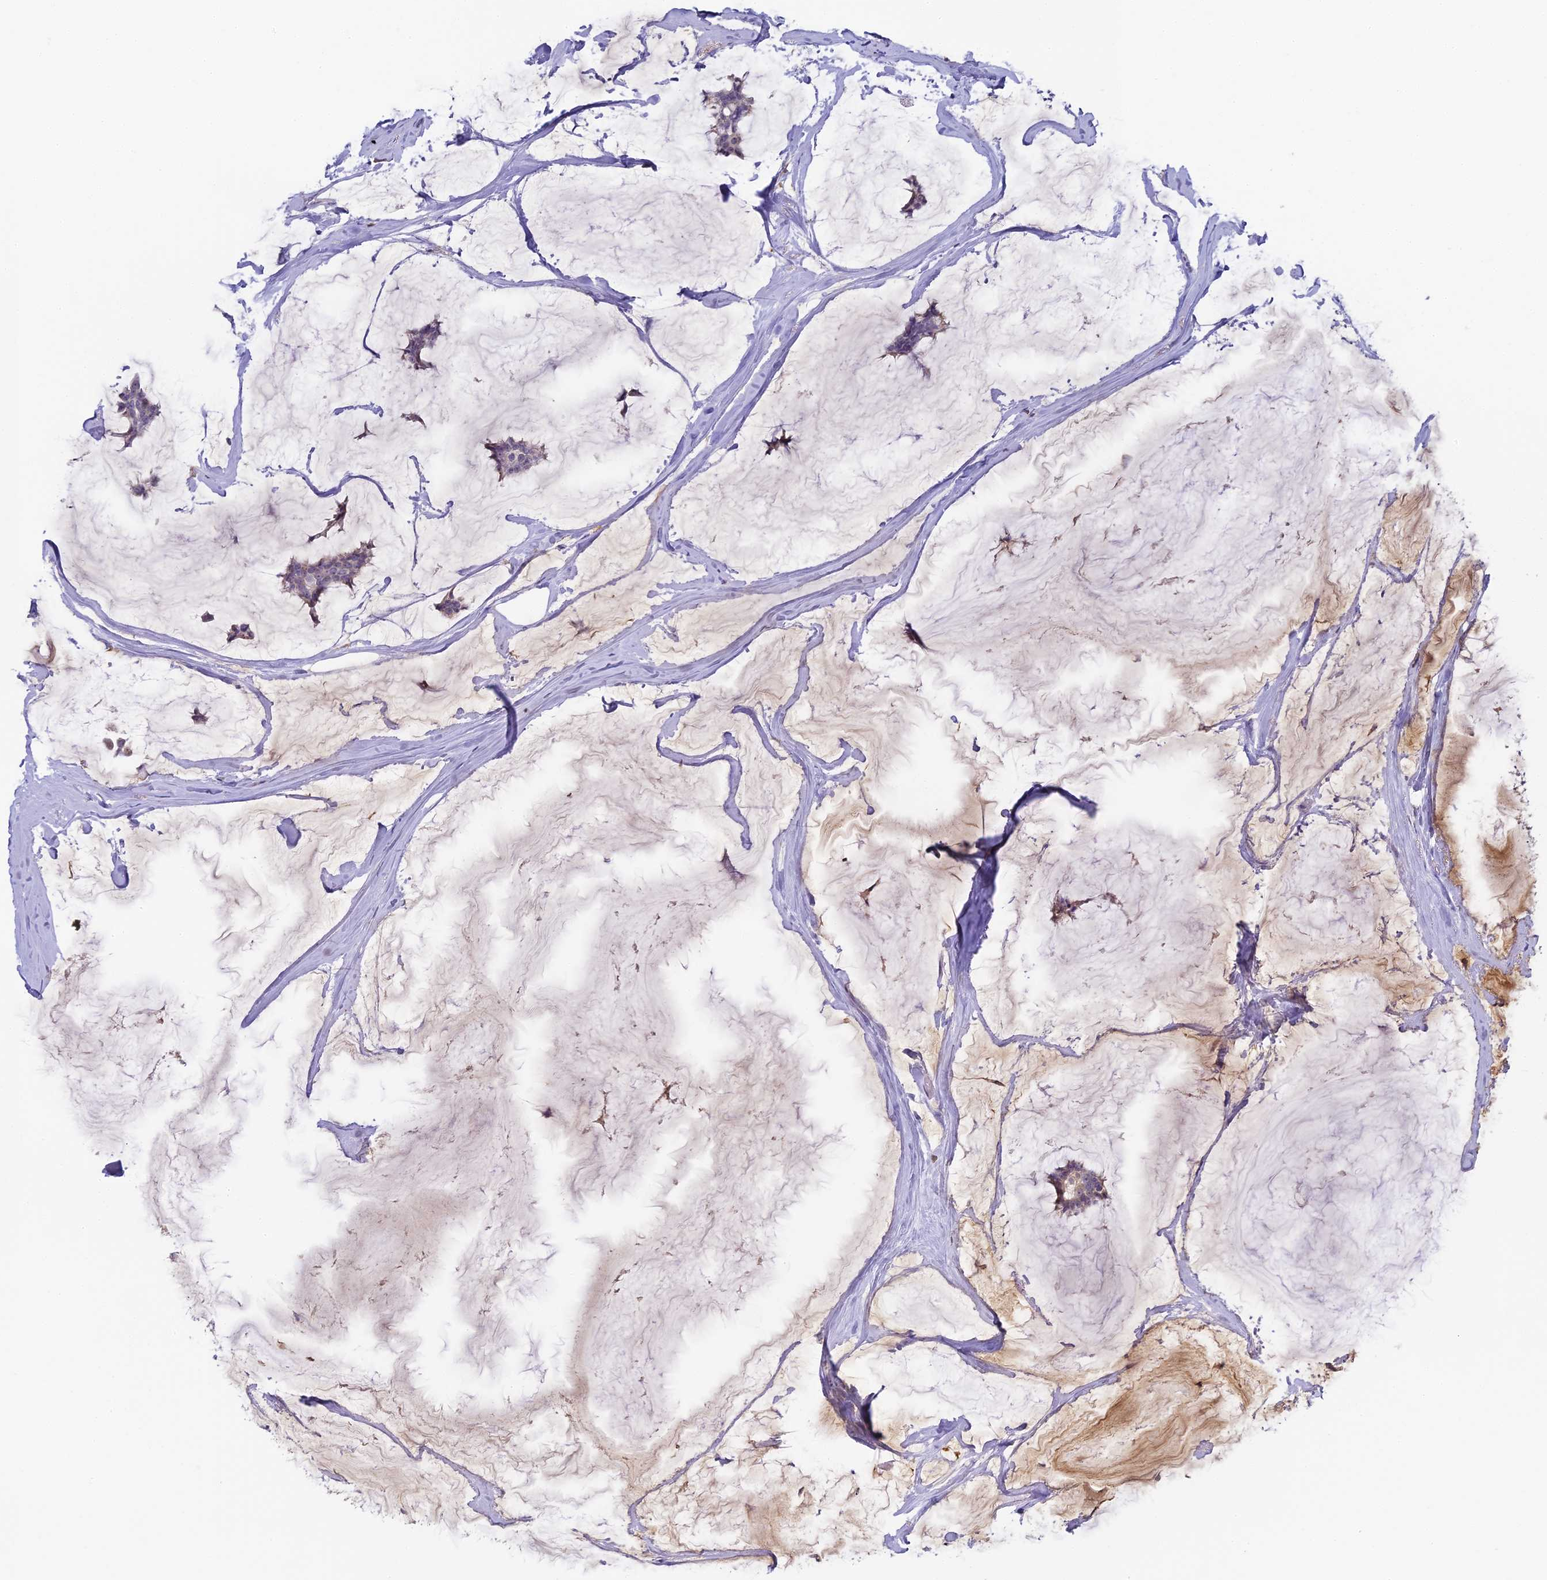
{"staining": {"intensity": "negative", "quantity": "none", "location": "none"}, "tissue": "breast cancer", "cell_type": "Tumor cells", "image_type": "cancer", "snomed": [{"axis": "morphology", "description": "Duct carcinoma"}, {"axis": "topography", "description": "Breast"}], "caption": "An IHC photomicrograph of intraductal carcinoma (breast) is shown. There is no staining in tumor cells of intraductal carcinoma (breast).", "gene": "FYB1", "patient": {"sex": "female", "age": 93}}